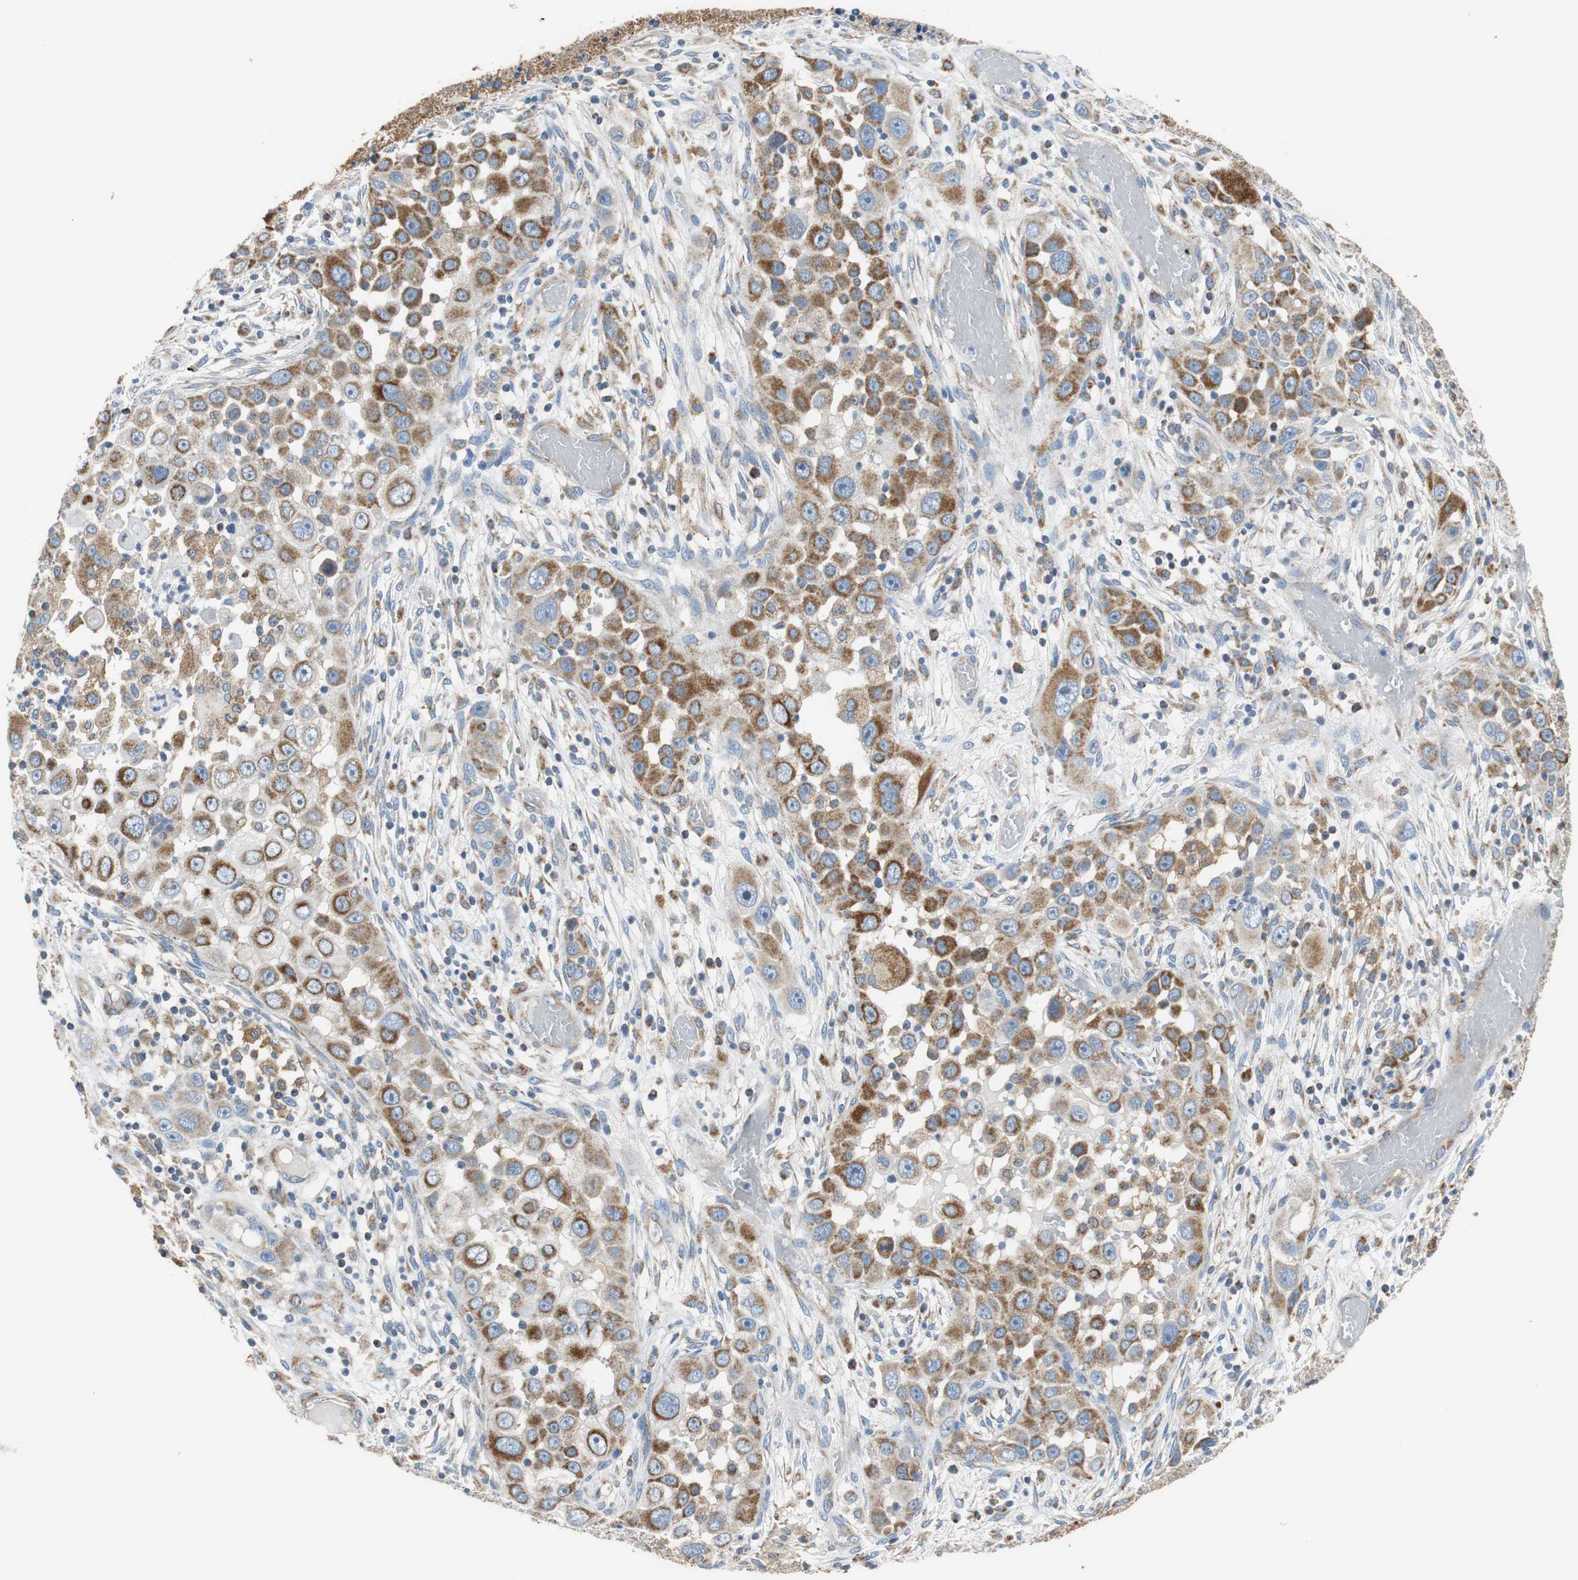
{"staining": {"intensity": "strong", "quantity": ">75%", "location": "cytoplasmic/membranous"}, "tissue": "head and neck cancer", "cell_type": "Tumor cells", "image_type": "cancer", "snomed": [{"axis": "morphology", "description": "Carcinoma, NOS"}, {"axis": "topography", "description": "Head-Neck"}], "caption": "Brown immunohistochemical staining in head and neck carcinoma displays strong cytoplasmic/membranous positivity in approximately >75% of tumor cells. (Brightfield microscopy of DAB IHC at high magnification).", "gene": "GSTK1", "patient": {"sex": "male", "age": 87}}